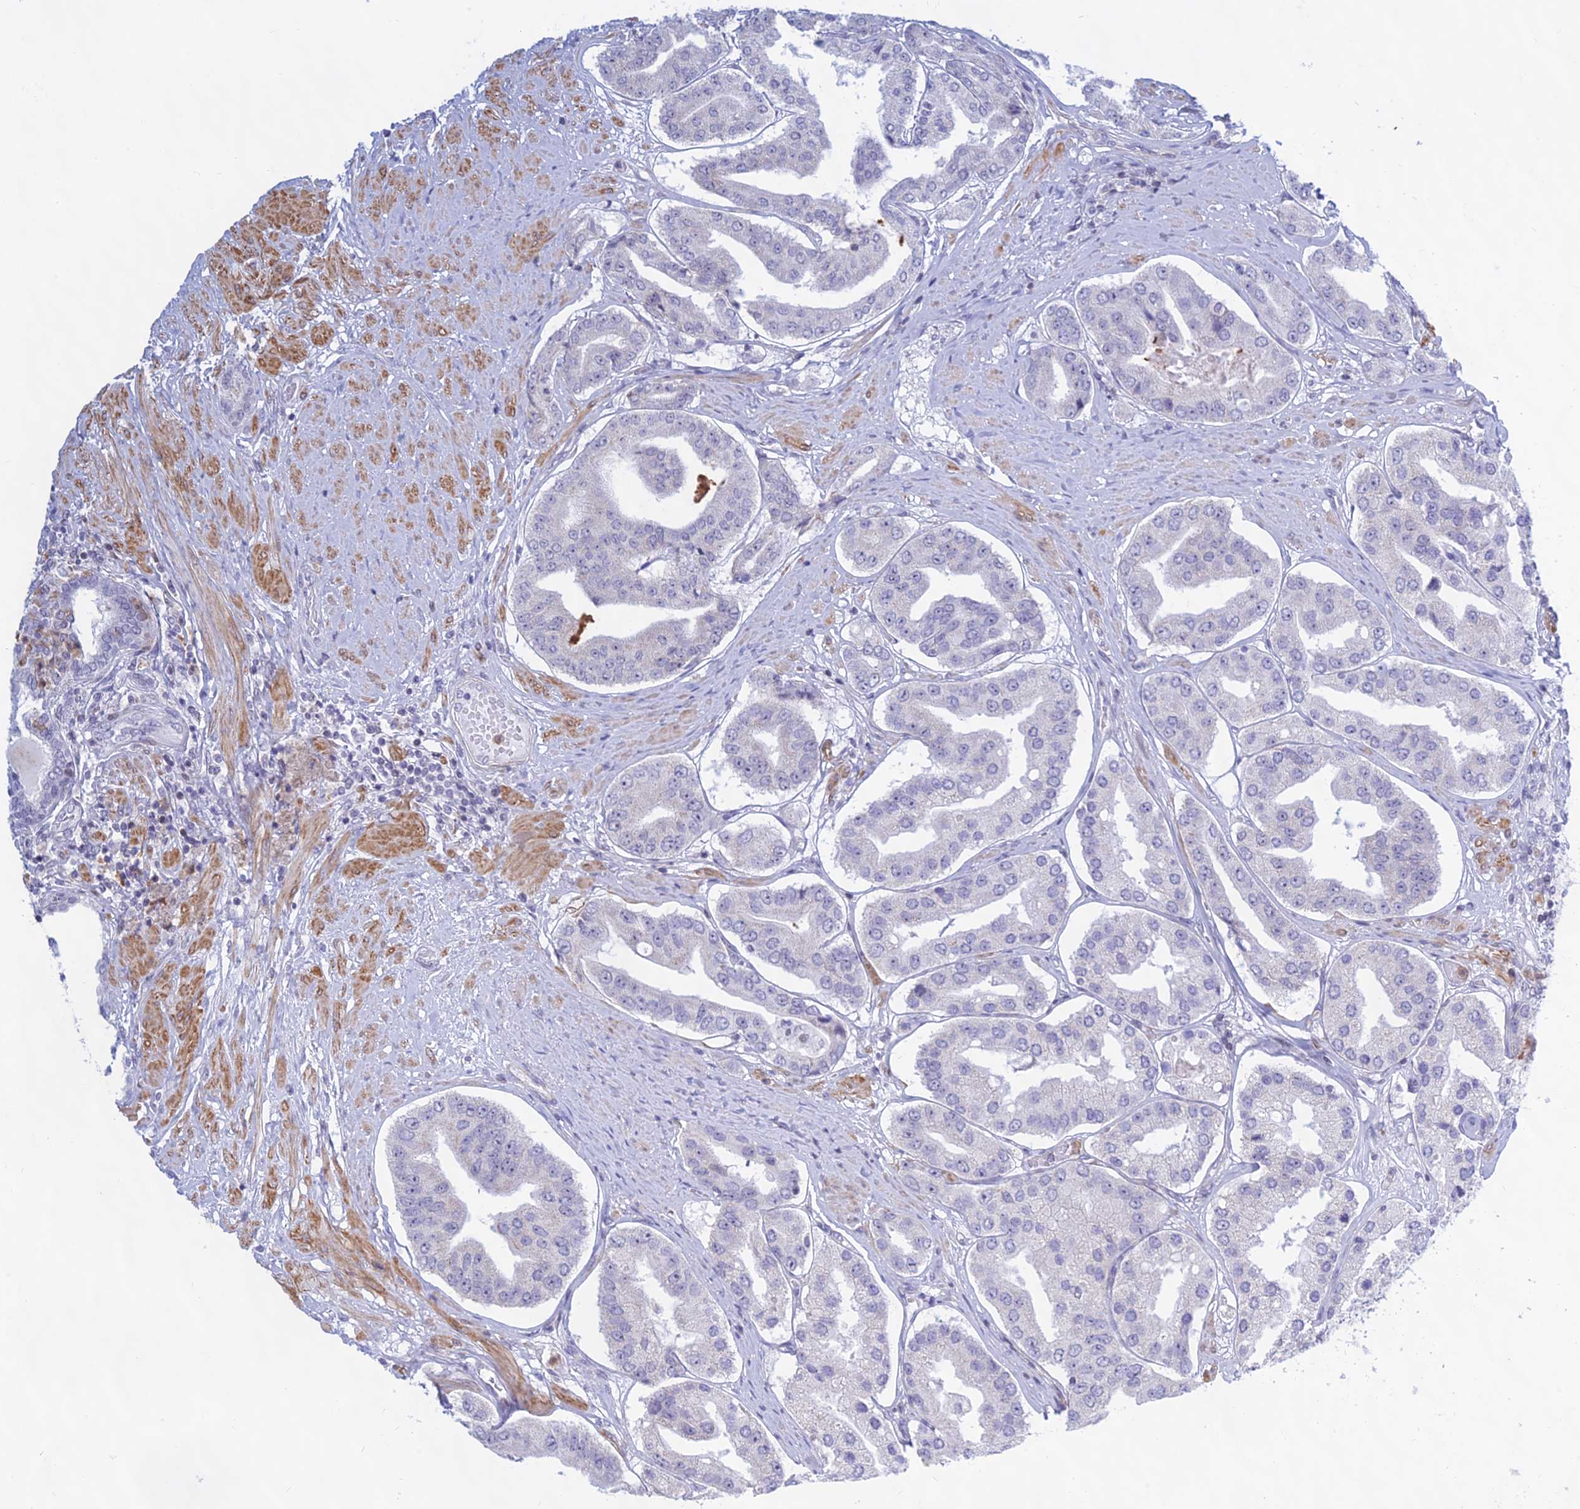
{"staining": {"intensity": "negative", "quantity": "none", "location": "none"}, "tissue": "prostate cancer", "cell_type": "Tumor cells", "image_type": "cancer", "snomed": [{"axis": "morphology", "description": "Adenocarcinoma, High grade"}, {"axis": "topography", "description": "Prostate"}], "caption": "Immunohistochemistry (IHC) of prostate cancer (adenocarcinoma (high-grade)) exhibits no expression in tumor cells.", "gene": "KRR1", "patient": {"sex": "male", "age": 63}}